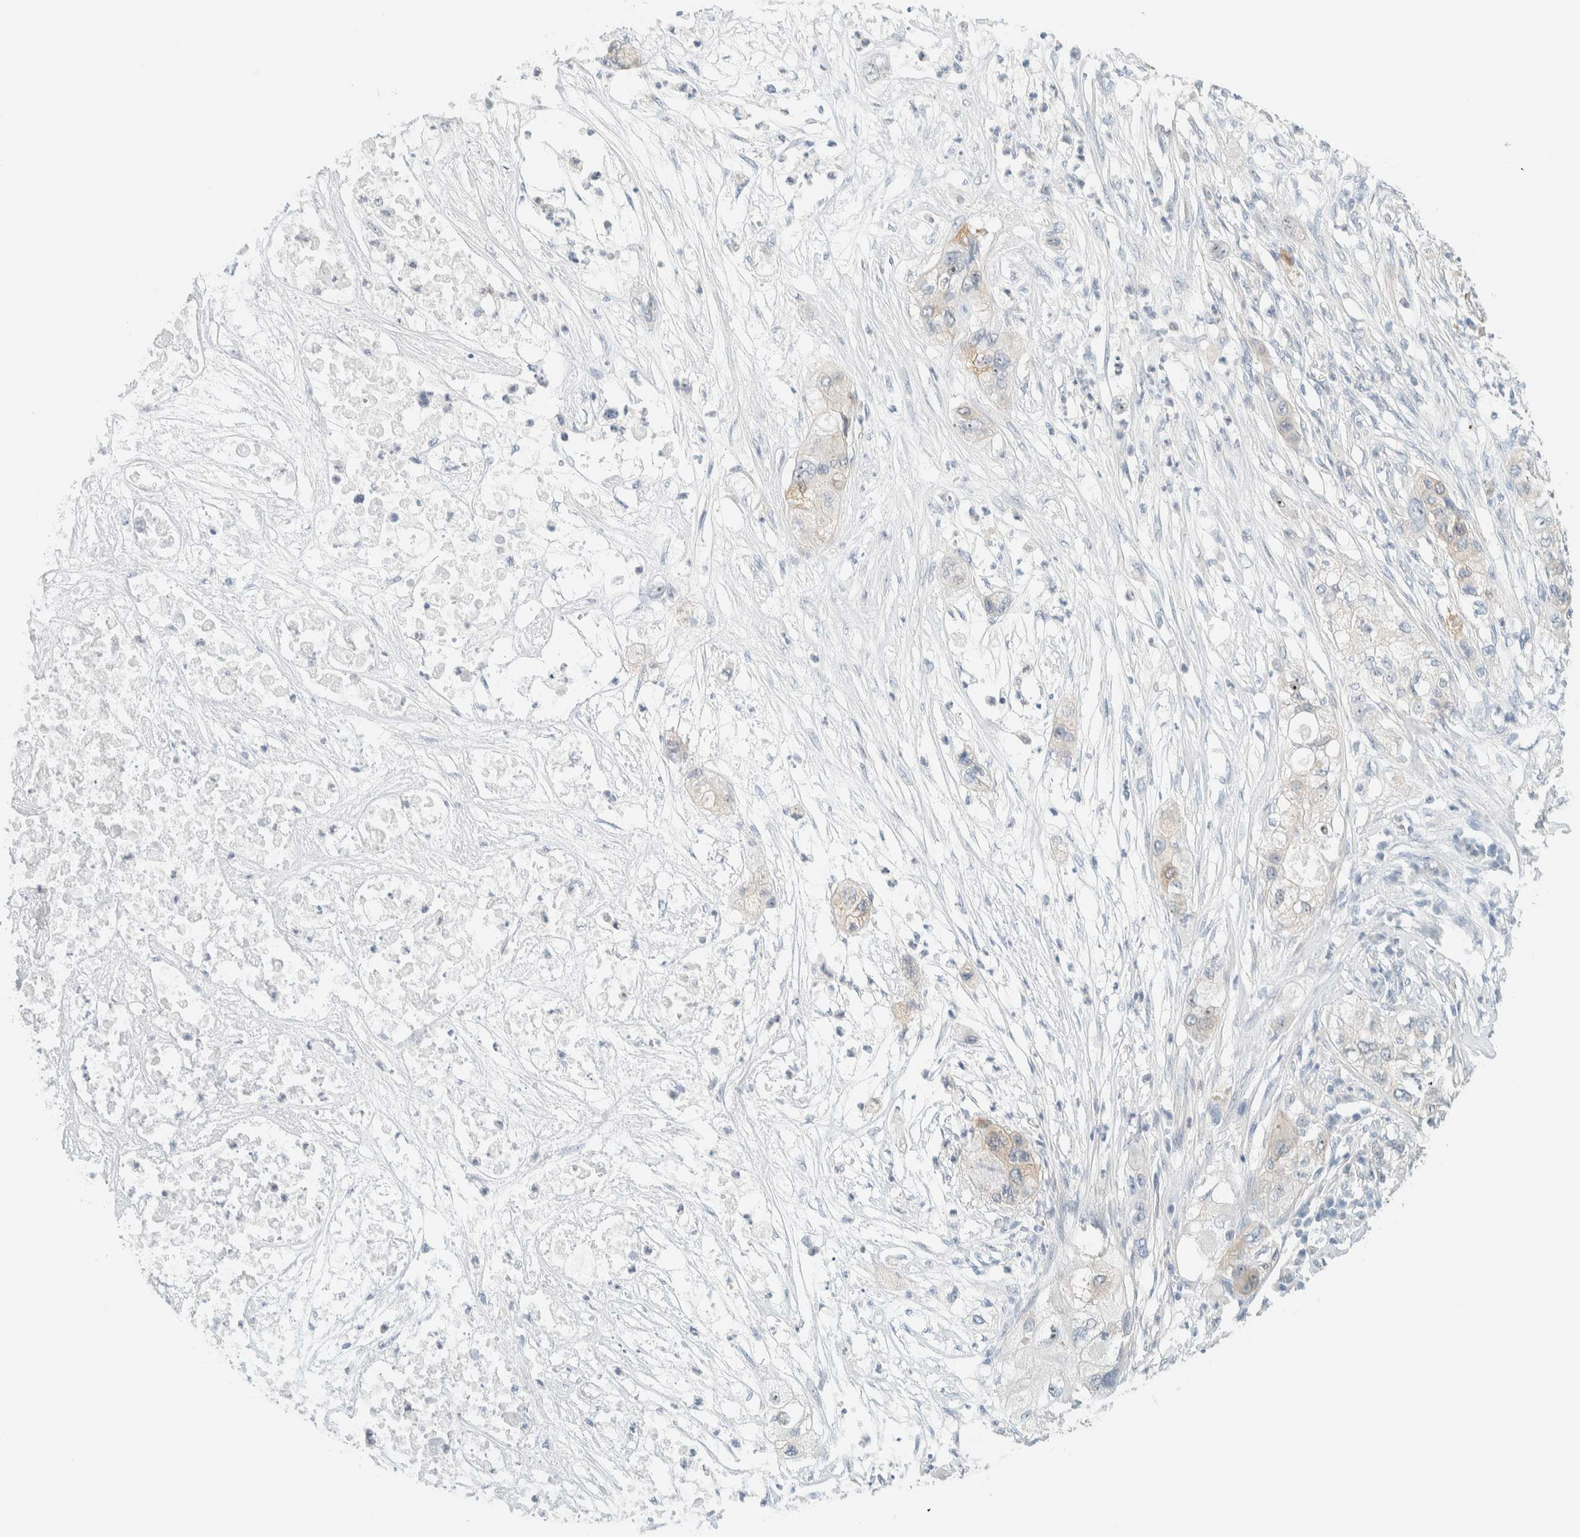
{"staining": {"intensity": "negative", "quantity": "none", "location": "none"}, "tissue": "pancreatic cancer", "cell_type": "Tumor cells", "image_type": "cancer", "snomed": [{"axis": "morphology", "description": "Adenocarcinoma, NOS"}, {"axis": "topography", "description": "Pancreas"}], "caption": "An IHC micrograph of adenocarcinoma (pancreatic) is shown. There is no staining in tumor cells of adenocarcinoma (pancreatic).", "gene": "NDE1", "patient": {"sex": "female", "age": 78}}